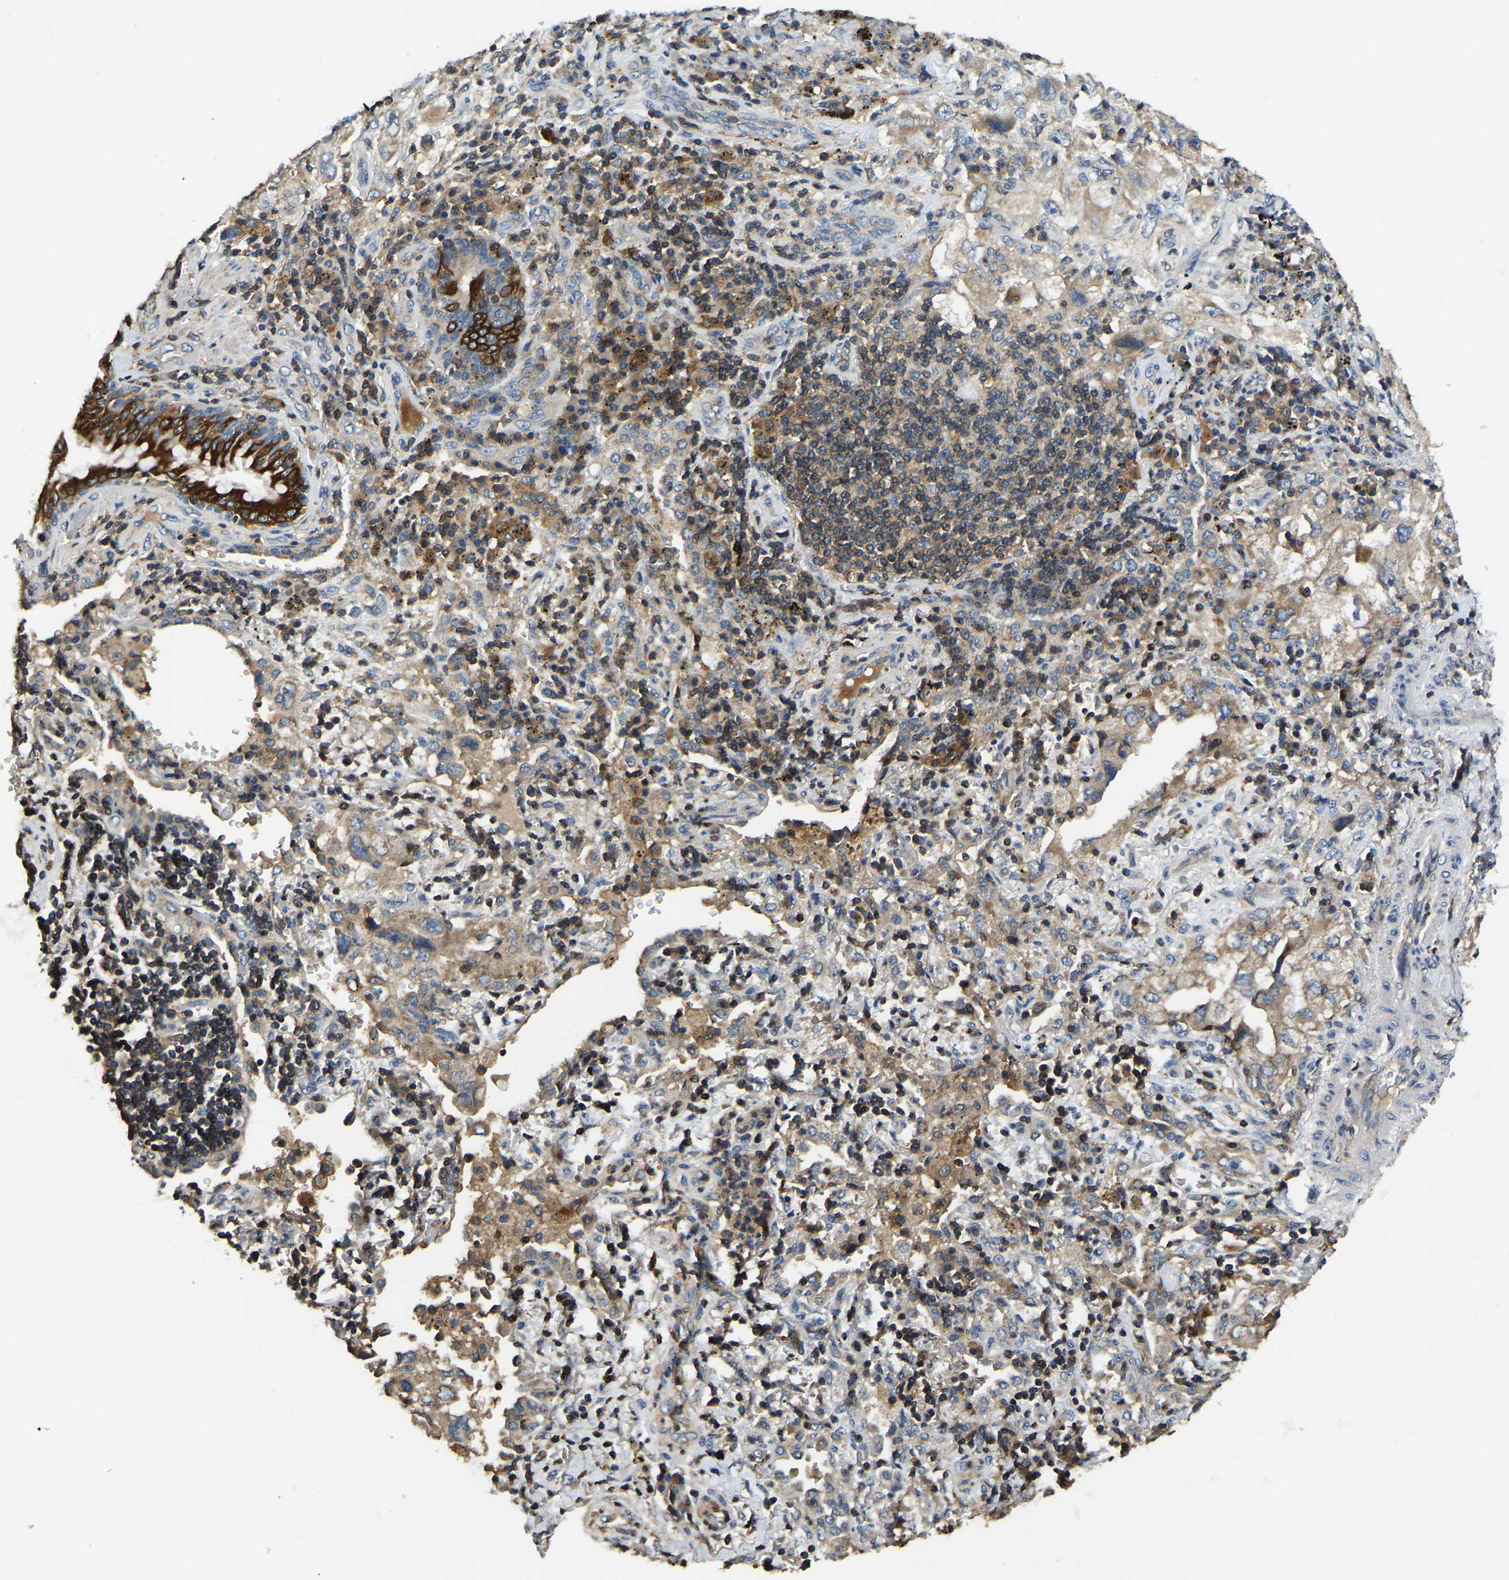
{"staining": {"intensity": "strong", "quantity": "25%-75%", "location": "cytoplasmic/membranous"}, "tissue": "lung cancer", "cell_type": "Tumor cells", "image_type": "cancer", "snomed": [{"axis": "morphology", "description": "Adenocarcinoma, NOS"}, {"axis": "topography", "description": "Lung"}], "caption": "The photomicrograph exhibits a brown stain indicating the presence of a protein in the cytoplasmic/membranous of tumor cells in lung adenocarcinoma.", "gene": "SMPD2", "patient": {"sex": "male", "age": 64}}